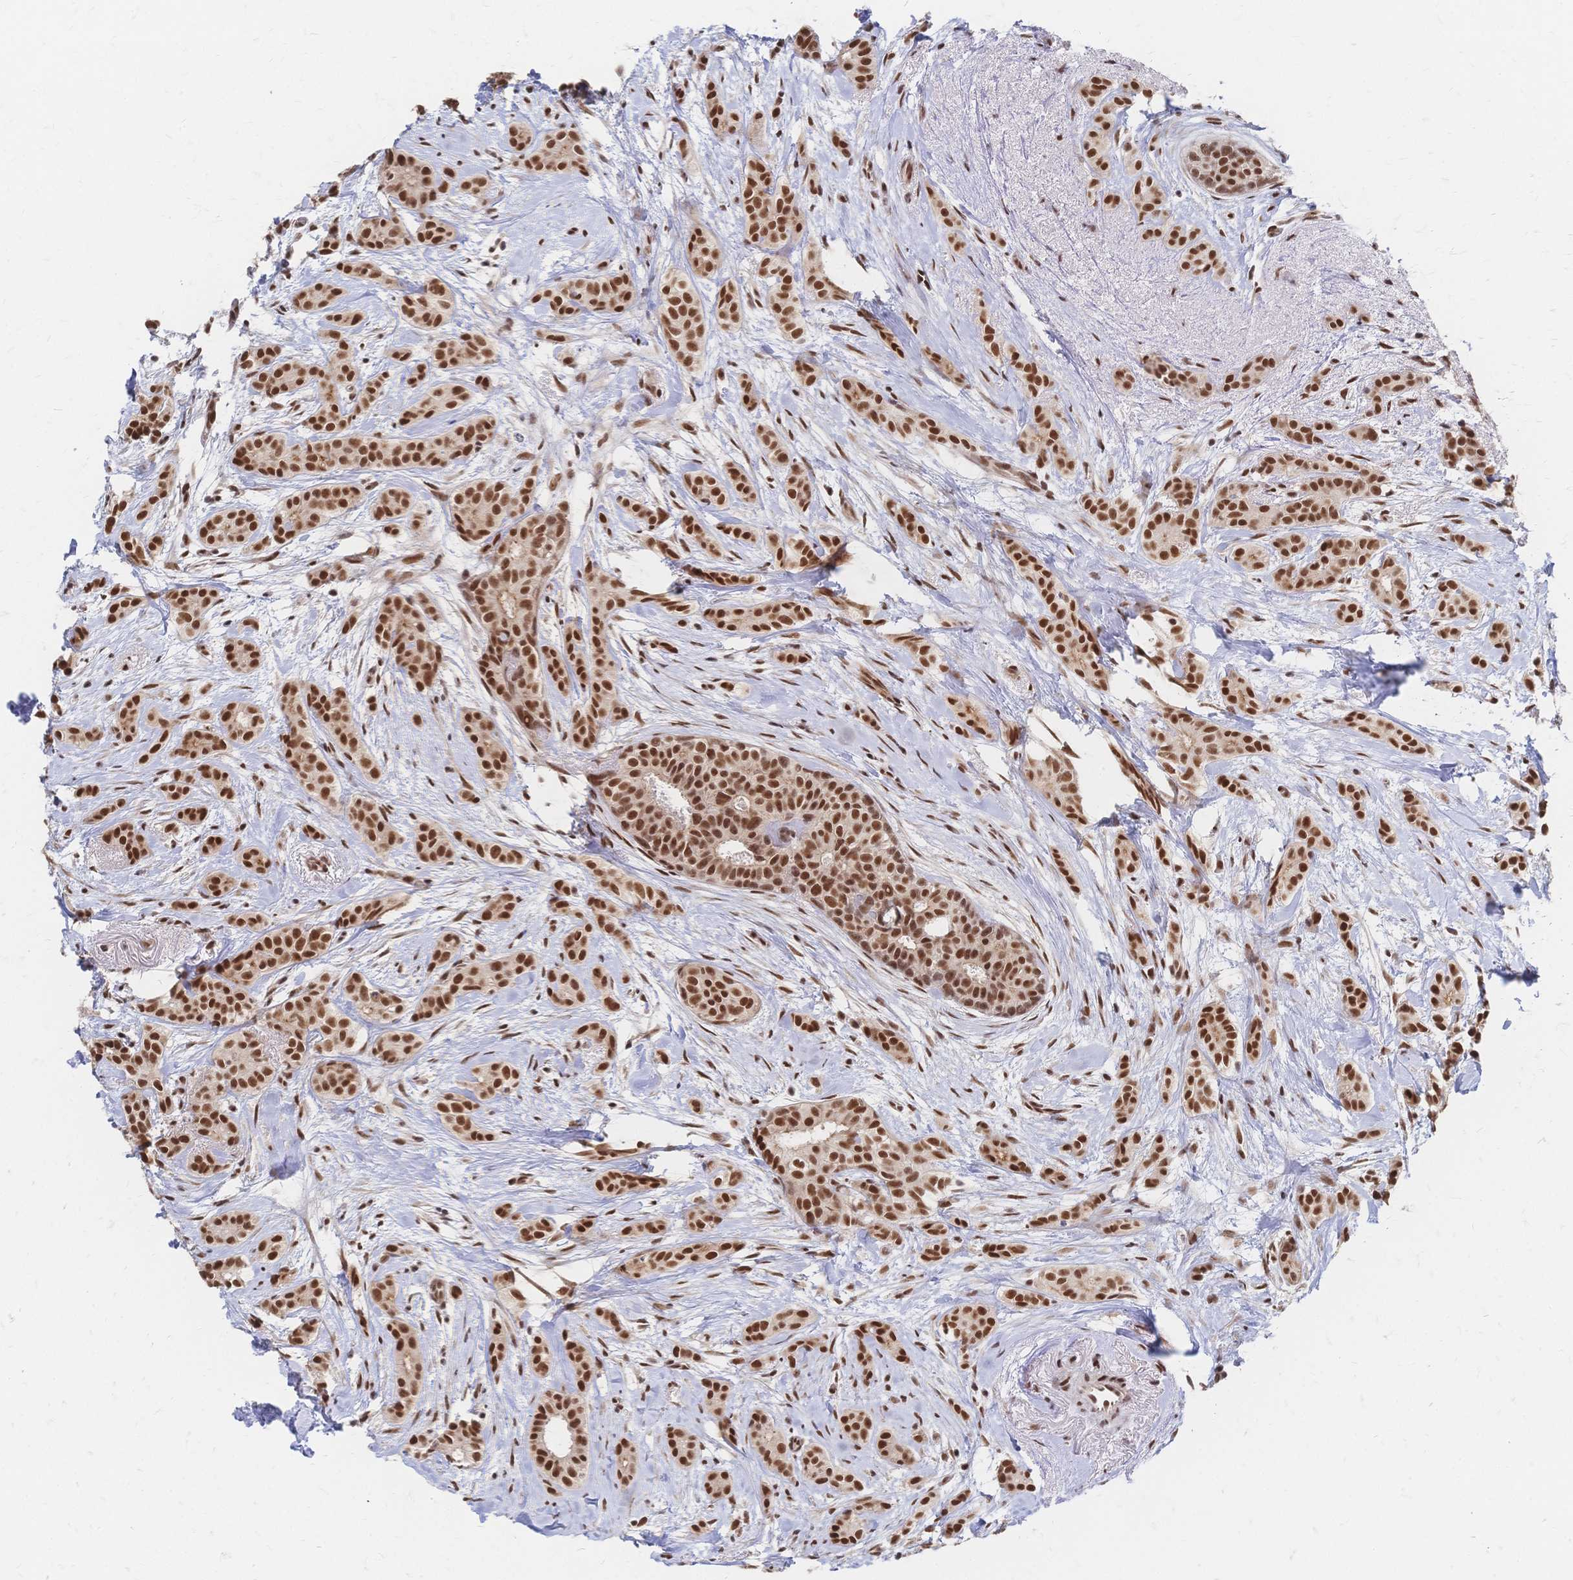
{"staining": {"intensity": "strong", "quantity": ">75%", "location": "nuclear"}, "tissue": "breast cancer", "cell_type": "Tumor cells", "image_type": "cancer", "snomed": [{"axis": "morphology", "description": "Duct carcinoma"}, {"axis": "topography", "description": "Breast"}], "caption": "Strong nuclear protein positivity is seen in about >75% of tumor cells in breast cancer.", "gene": "NELFA", "patient": {"sex": "female", "age": 65}}